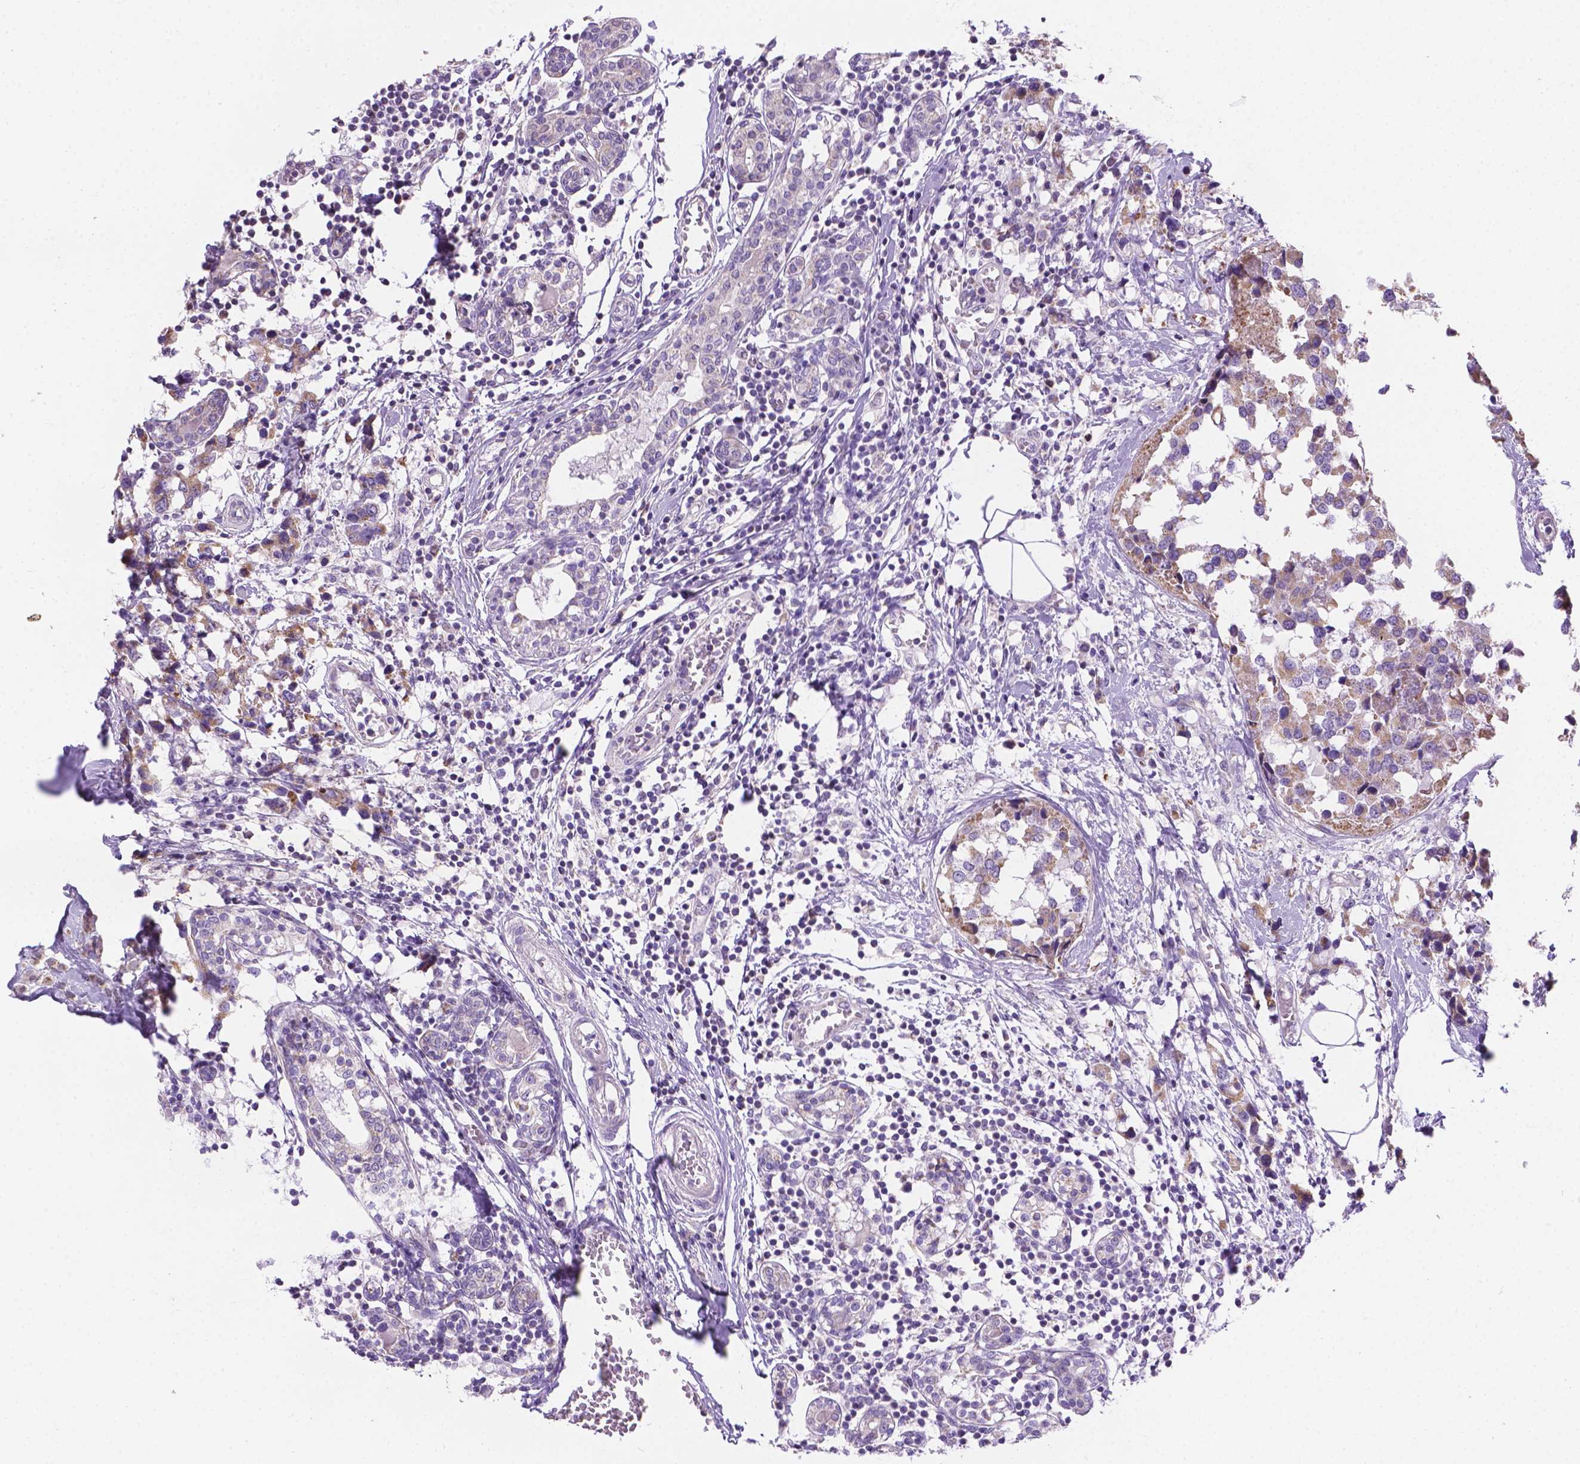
{"staining": {"intensity": "weak", "quantity": "25%-75%", "location": "cytoplasmic/membranous"}, "tissue": "breast cancer", "cell_type": "Tumor cells", "image_type": "cancer", "snomed": [{"axis": "morphology", "description": "Lobular carcinoma"}, {"axis": "topography", "description": "Breast"}], "caption": "Lobular carcinoma (breast) was stained to show a protein in brown. There is low levels of weak cytoplasmic/membranous expression in approximately 25%-75% of tumor cells.", "gene": "CSPG5", "patient": {"sex": "female", "age": 59}}